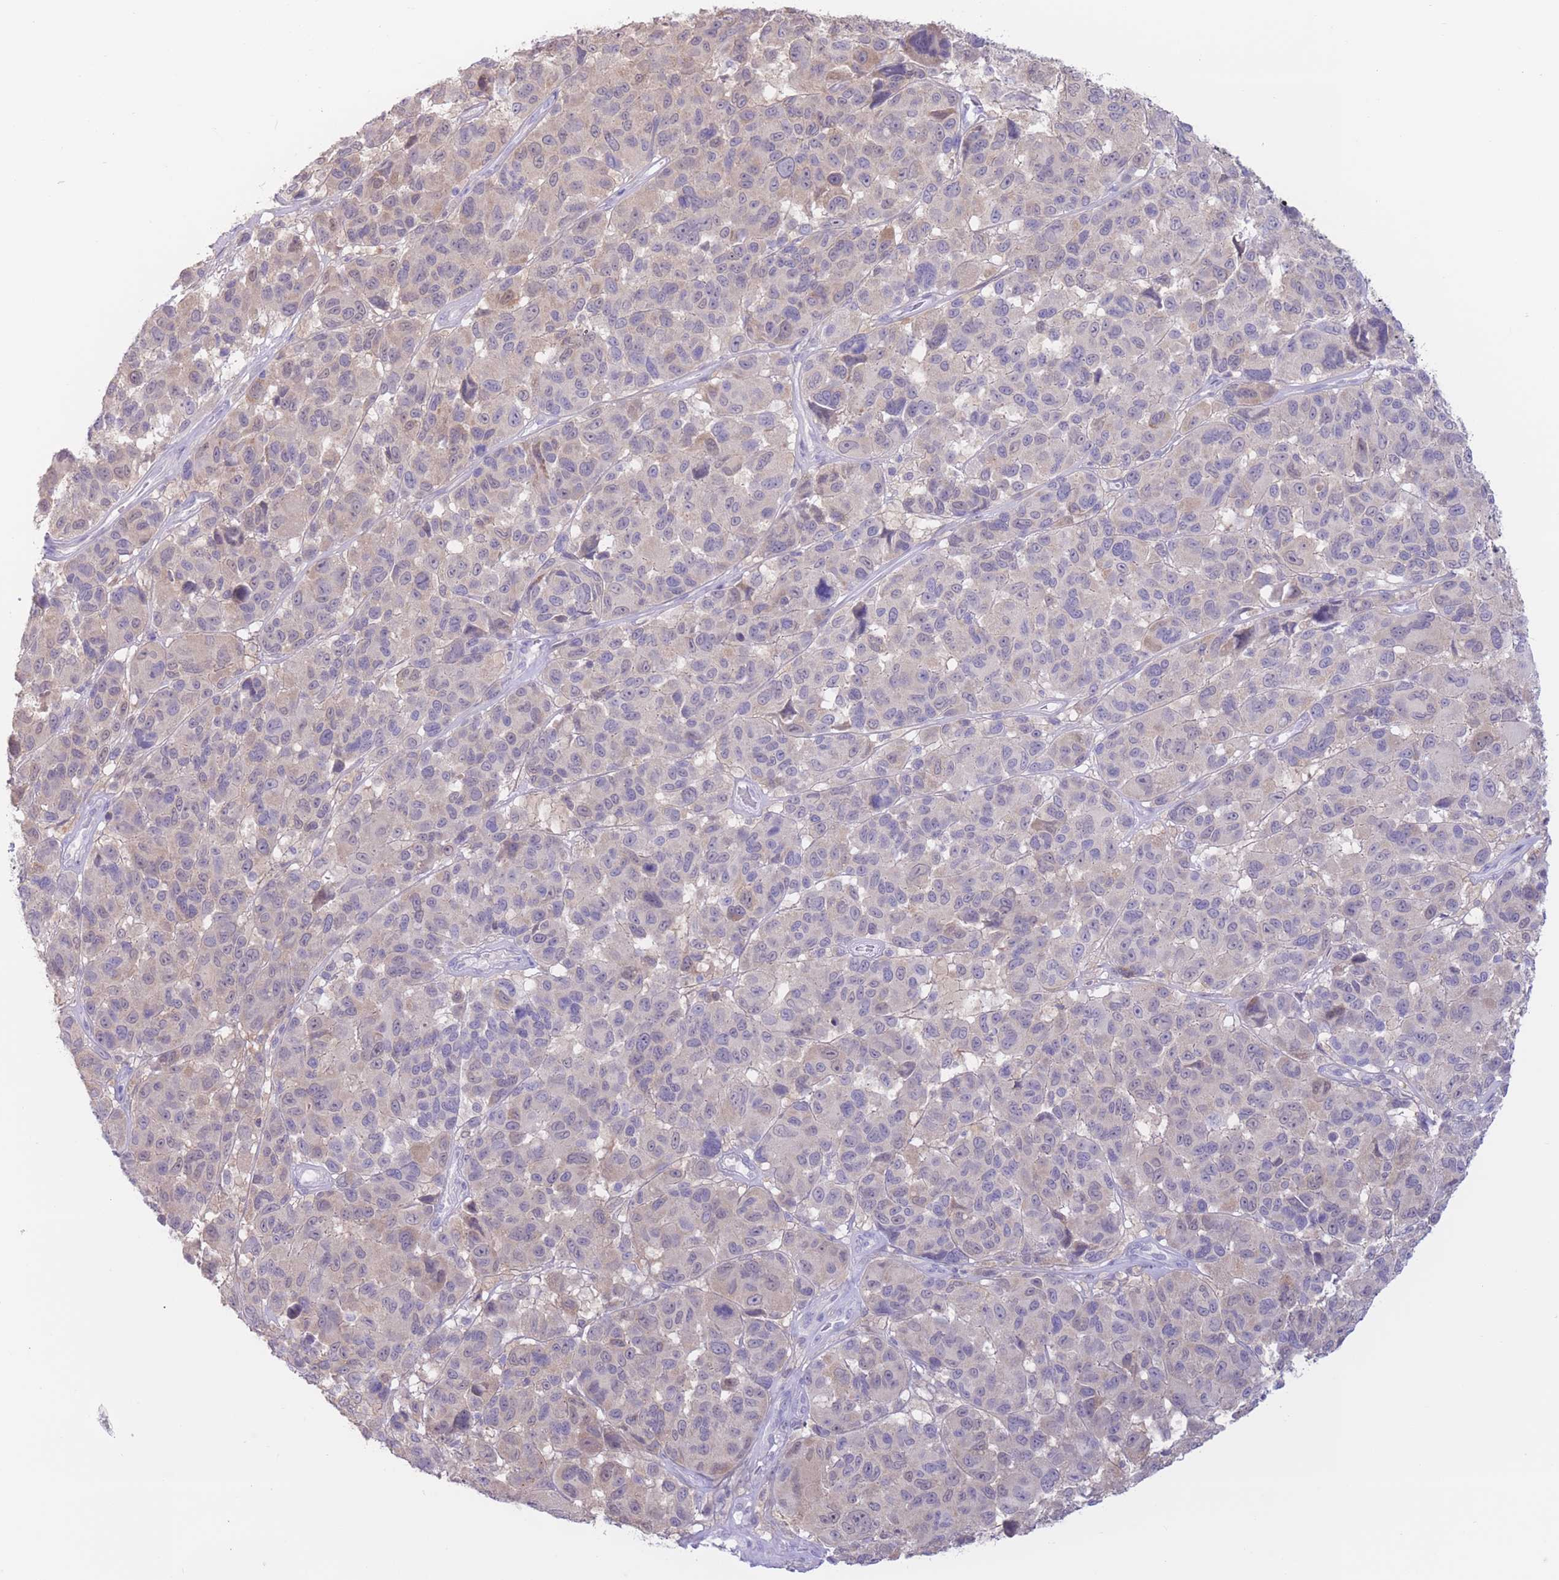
{"staining": {"intensity": "weak", "quantity": "<25%", "location": "cytoplasmic/membranous"}, "tissue": "melanoma", "cell_type": "Tumor cells", "image_type": "cancer", "snomed": [{"axis": "morphology", "description": "Malignant melanoma, NOS"}, {"axis": "topography", "description": "Skin"}], "caption": "A micrograph of melanoma stained for a protein shows no brown staining in tumor cells.", "gene": "FAH", "patient": {"sex": "female", "age": 66}}